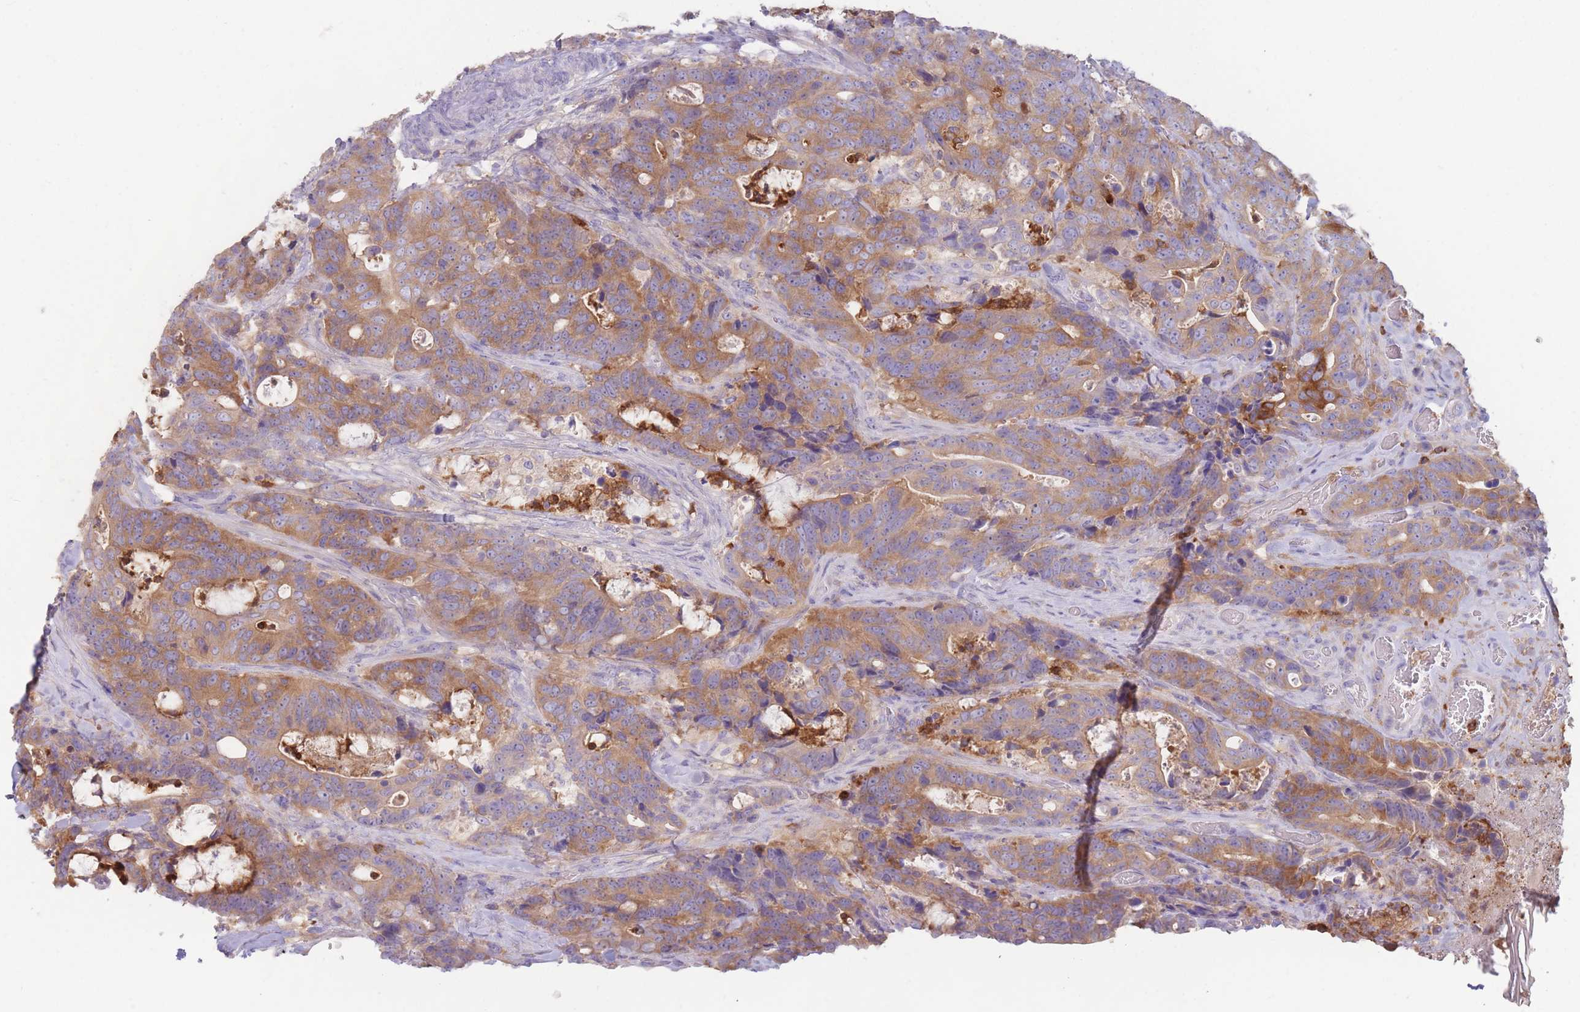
{"staining": {"intensity": "moderate", "quantity": ">75%", "location": "cytoplasmic/membranous"}, "tissue": "colorectal cancer", "cell_type": "Tumor cells", "image_type": "cancer", "snomed": [{"axis": "morphology", "description": "Adenocarcinoma, NOS"}, {"axis": "topography", "description": "Colon"}], "caption": "Adenocarcinoma (colorectal) stained with IHC demonstrates moderate cytoplasmic/membranous expression in about >75% of tumor cells.", "gene": "ST3GAL4", "patient": {"sex": "female", "age": 82}}